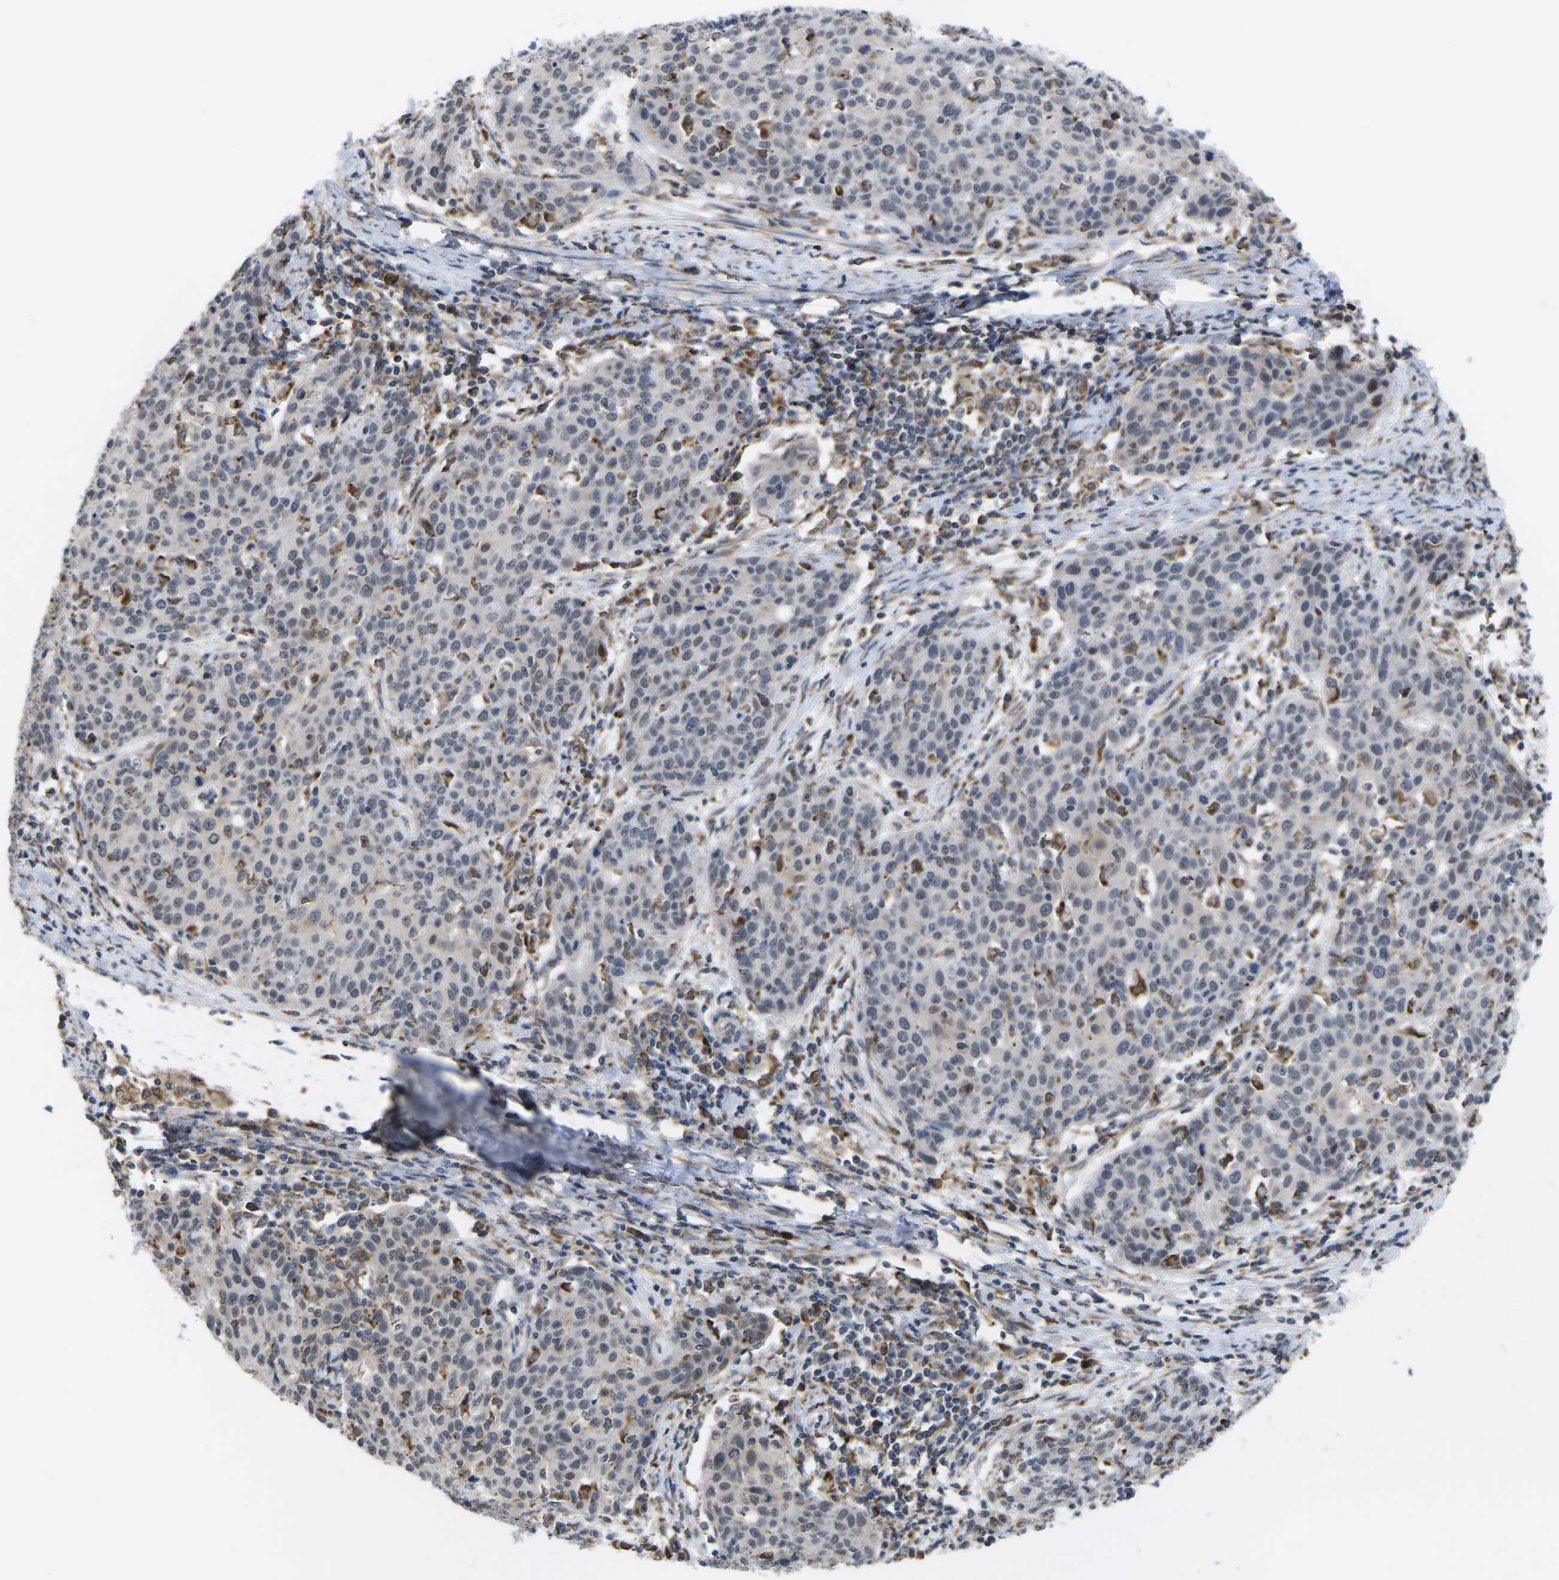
{"staining": {"intensity": "negative", "quantity": "none", "location": "none"}, "tissue": "cervical cancer", "cell_type": "Tumor cells", "image_type": "cancer", "snomed": [{"axis": "morphology", "description": "Squamous cell carcinoma, NOS"}, {"axis": "topography", "description": "Cervix"}], "caption": "Tumor cells are negative for brown protein staining in cervical squamous cell carcinoma. (Stains: DAB (3,3'-diaminobenzidine) IHC with hematoxylin counter stain, Microscopy: brightfield microscopy at high magnification).", "gene": "PDZK1IP1", "patient": {"sex": "female", "age": 38}}